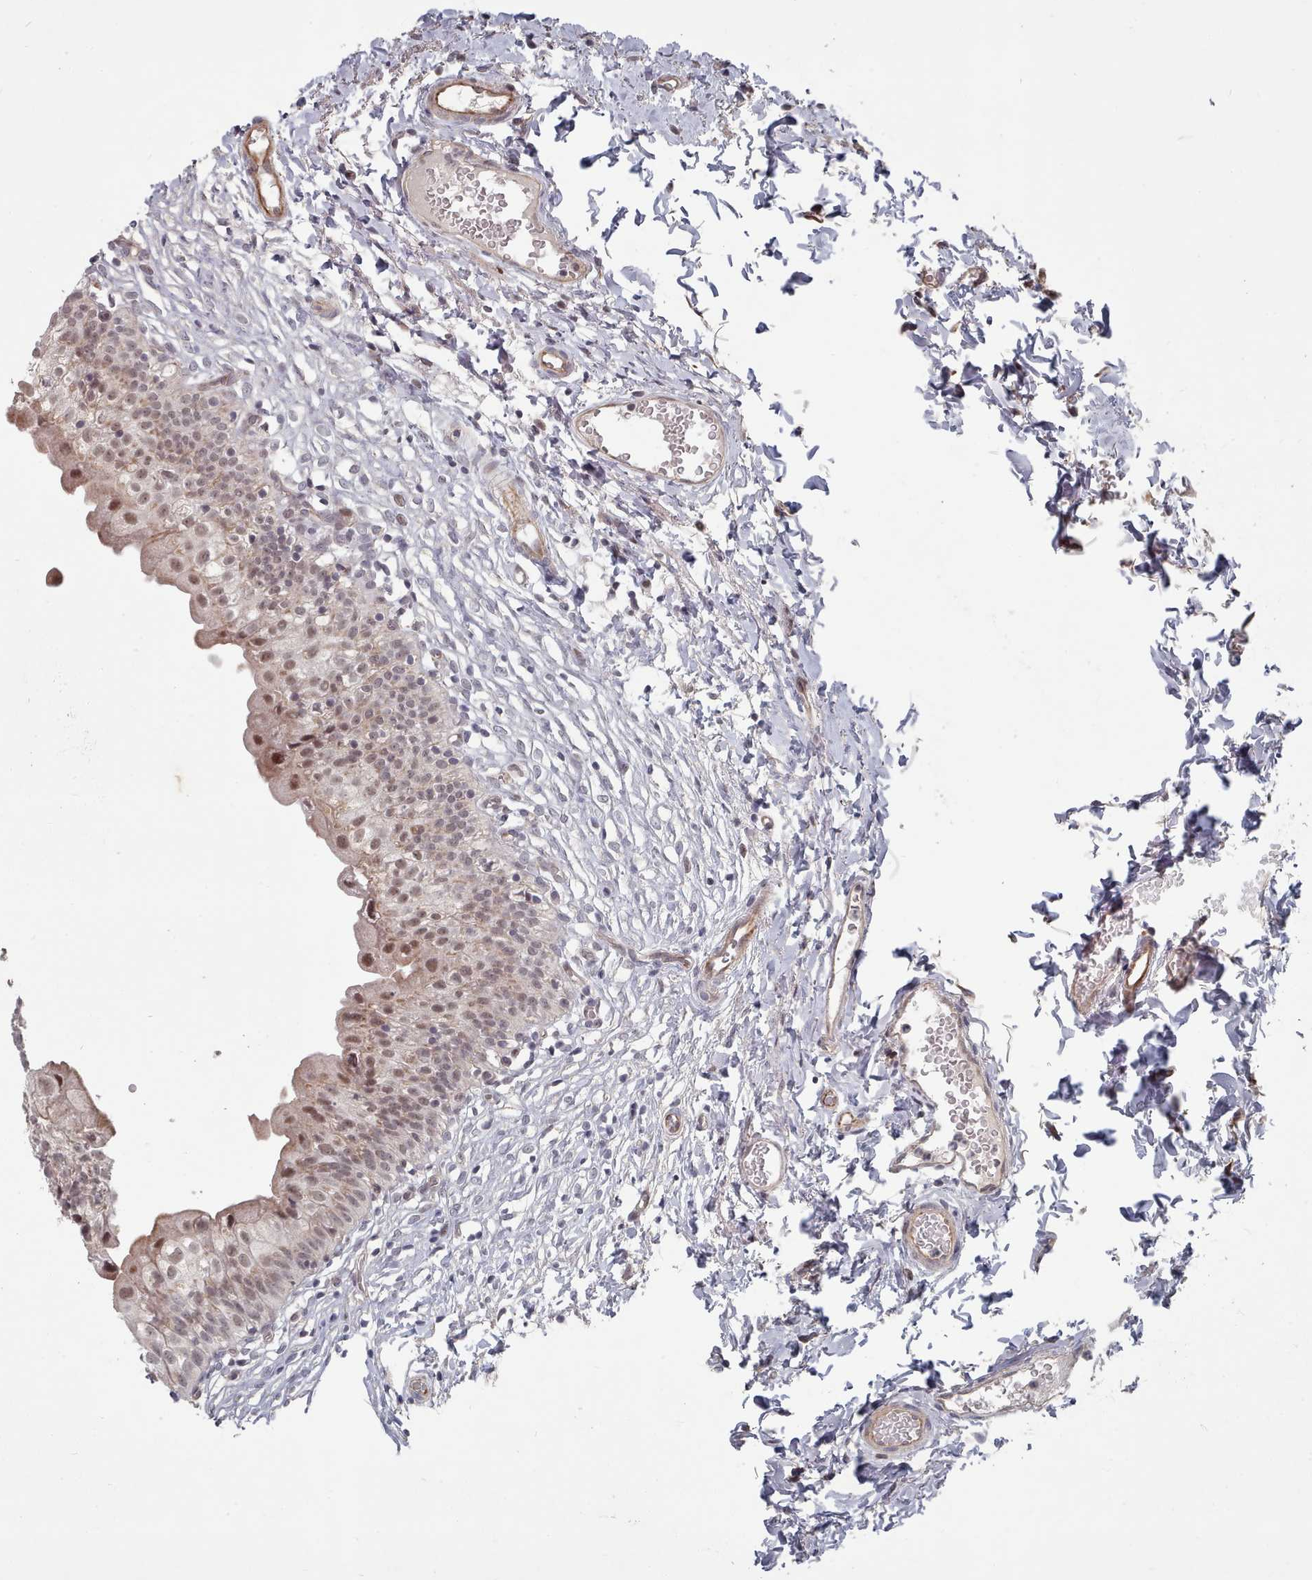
{"staining": {"intensity": "moderate", "quantity": ">75%", "location": "cytoplasmic/membranous,nuclear"}, "tissue": "urinary bladder", "cell_type": "Urothelial cells", "image_type": "normal", "snomed": [{"axis": "morphology", "description": "Normal tissue, NOS"}, {"axis": "topography", "description": "Urinary bladder"}], "caption": "Immunohistochemical staining of benign urinary bladder shows medium levels of moderate cytoplasmic/membranous,nuclear positivity in approximately >75% of urothelial cells. (DAB (3,3'-diaminobenzidine) IHC, brown staining for protein, blue staining for nuclei).", "gene": "CPSF4", "patient": {"sex": "male", "age": 55}}